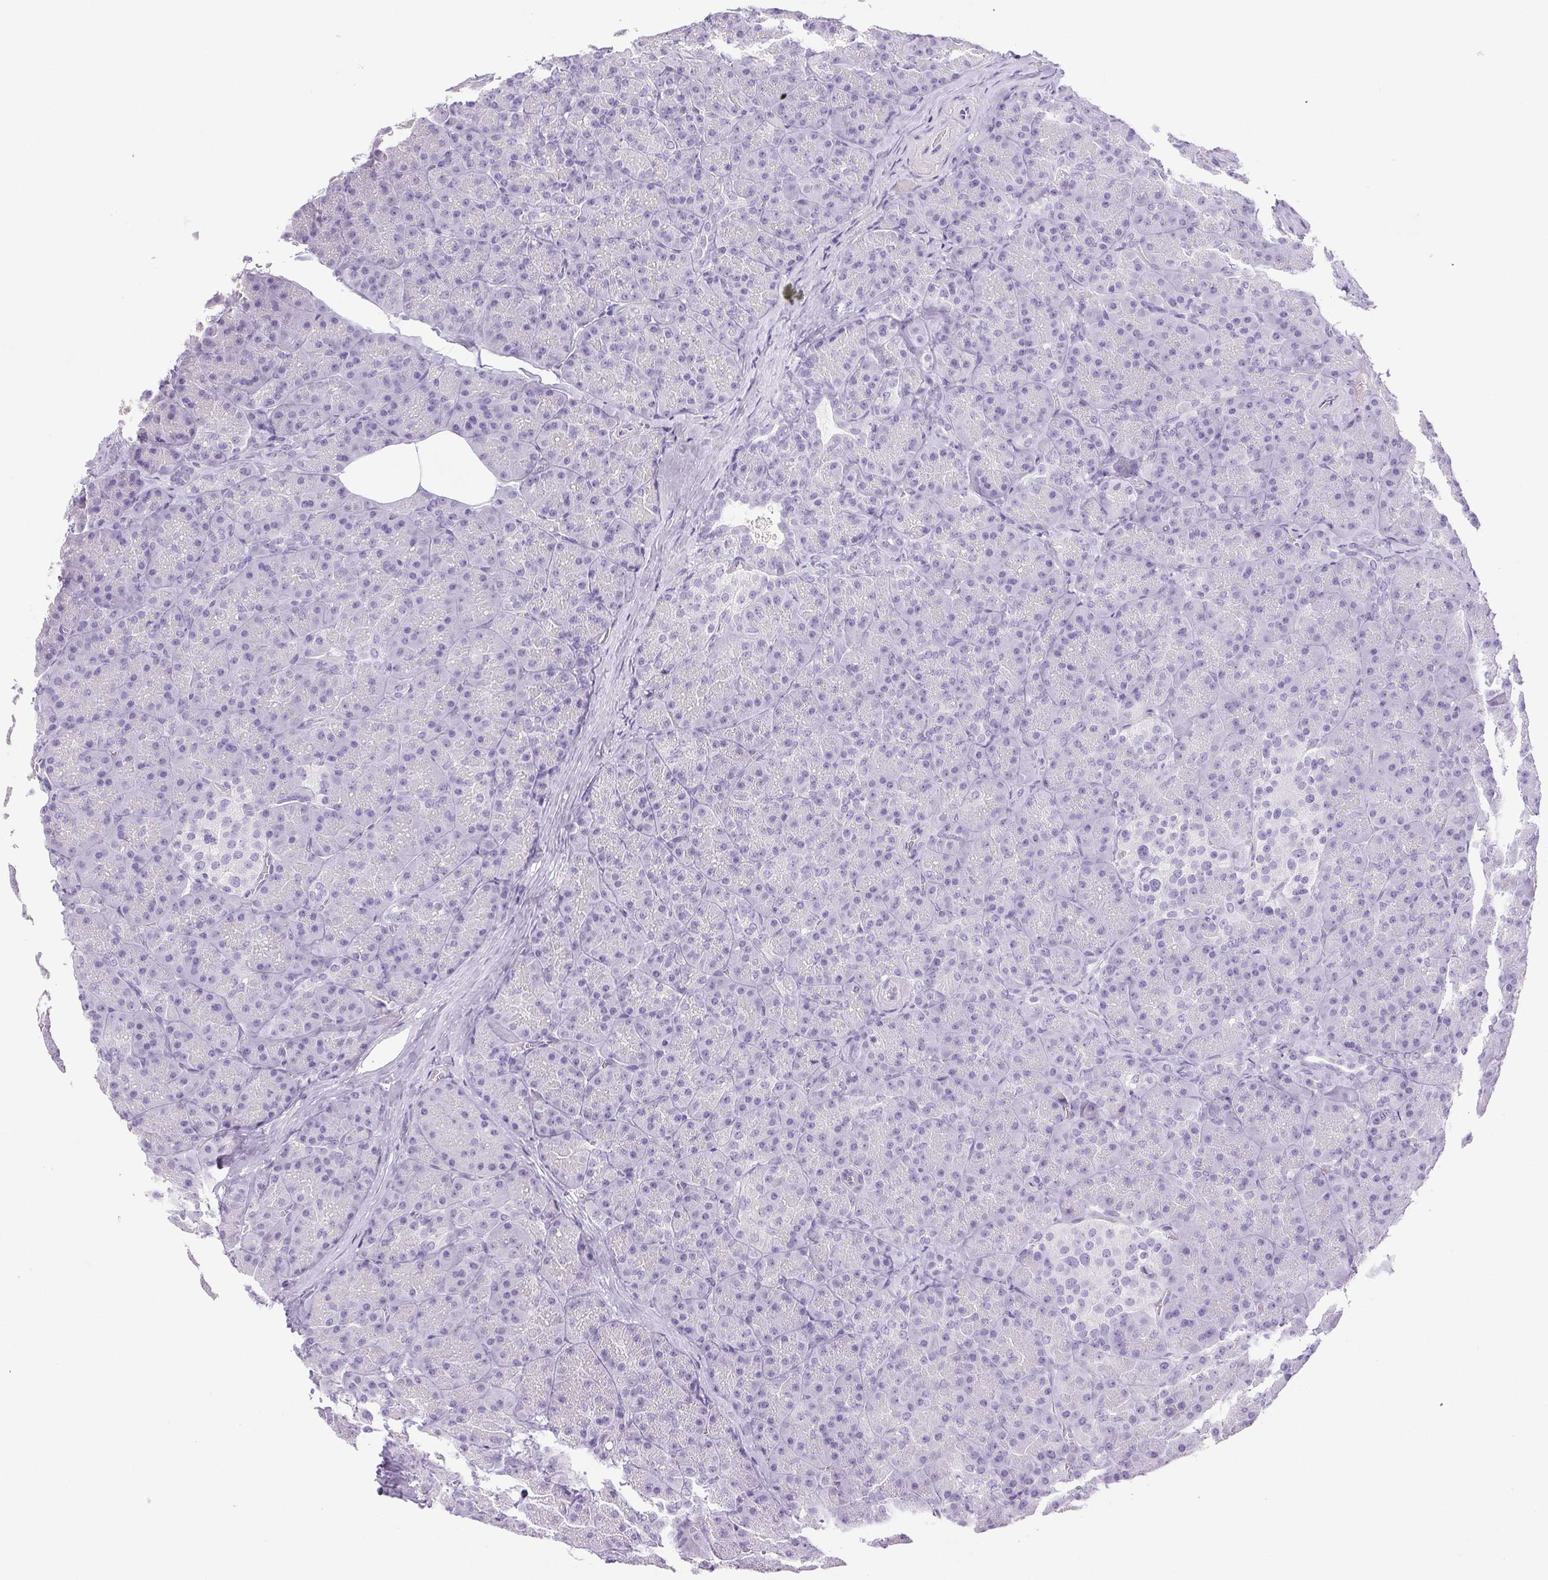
{"staining": {"intensity": "negative", "quantity": "none", "location": "none"}, "tissue": "pancreas", "cell_type": "Exocrine glandular cells", "image_type": "normal", "snomed": [{"axis": "morphology", "description": "Normal tissue, NOS"}, {"axis": "topography", "description": "Pancreas"}], "caption": "Histopathology image shows no protein staining in exocrine glandular cells of unremarkable pancreas.", "gene": "HLA", "patient": {"sex": "male", "age": 57}}